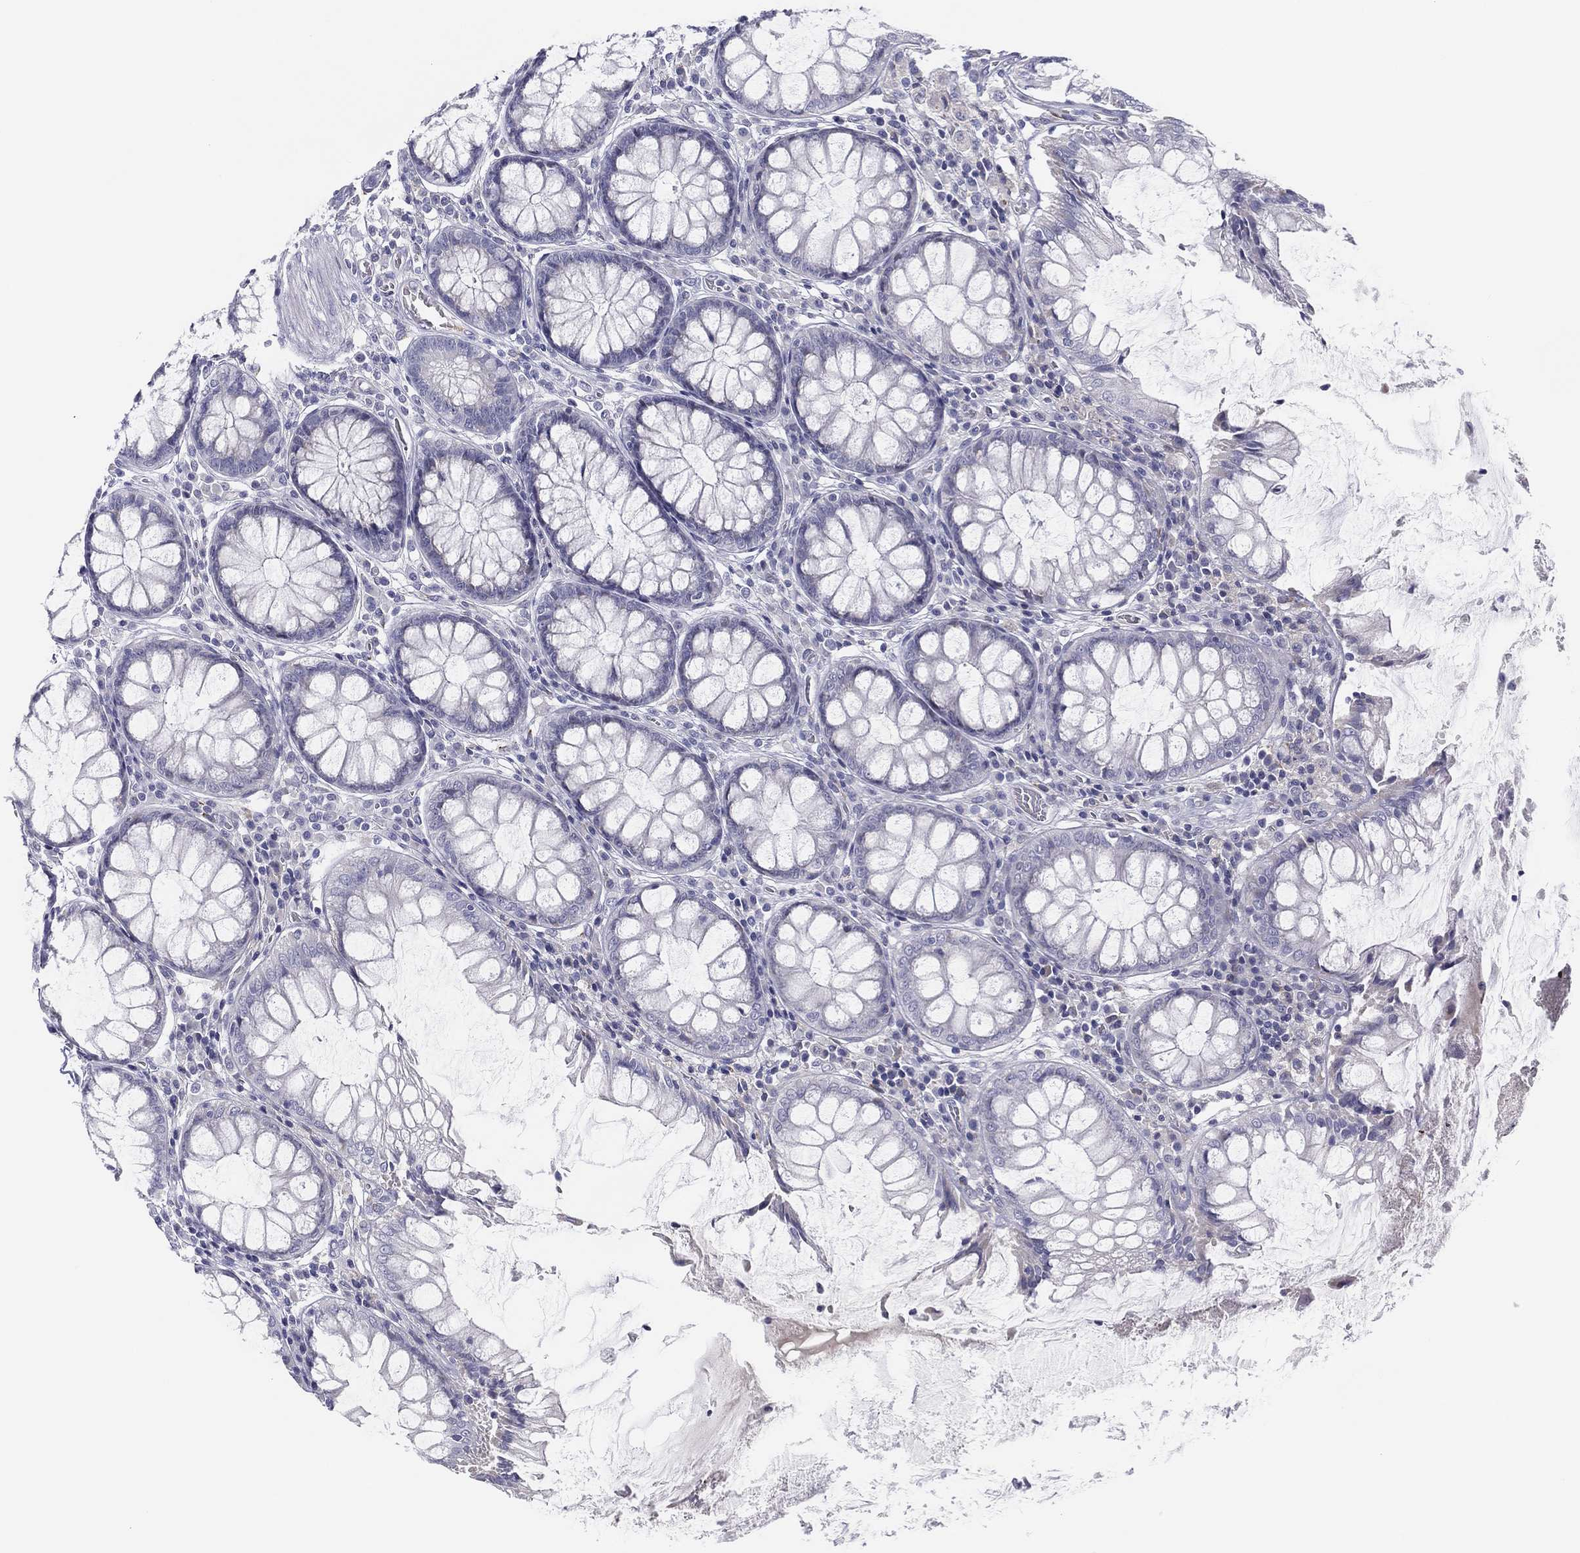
{"staining": {"intensity": "negative", "quantity": "none", "location": "none"}, "tissue": "colorectal cancer", "cell_type": "Tumor cells", "image_type": "cancer", "snomed": [{"axis": "morphology", "description": "Adenocarcinoma, NOS"}, {"axis": "topography", "description": "Colon"}], "caption": "IHC of colorectal adenocarcinoma demonstrates no expression in tumor cells.", "gene": "MLF1", "patient": {"sex": "female", "age": 86}}